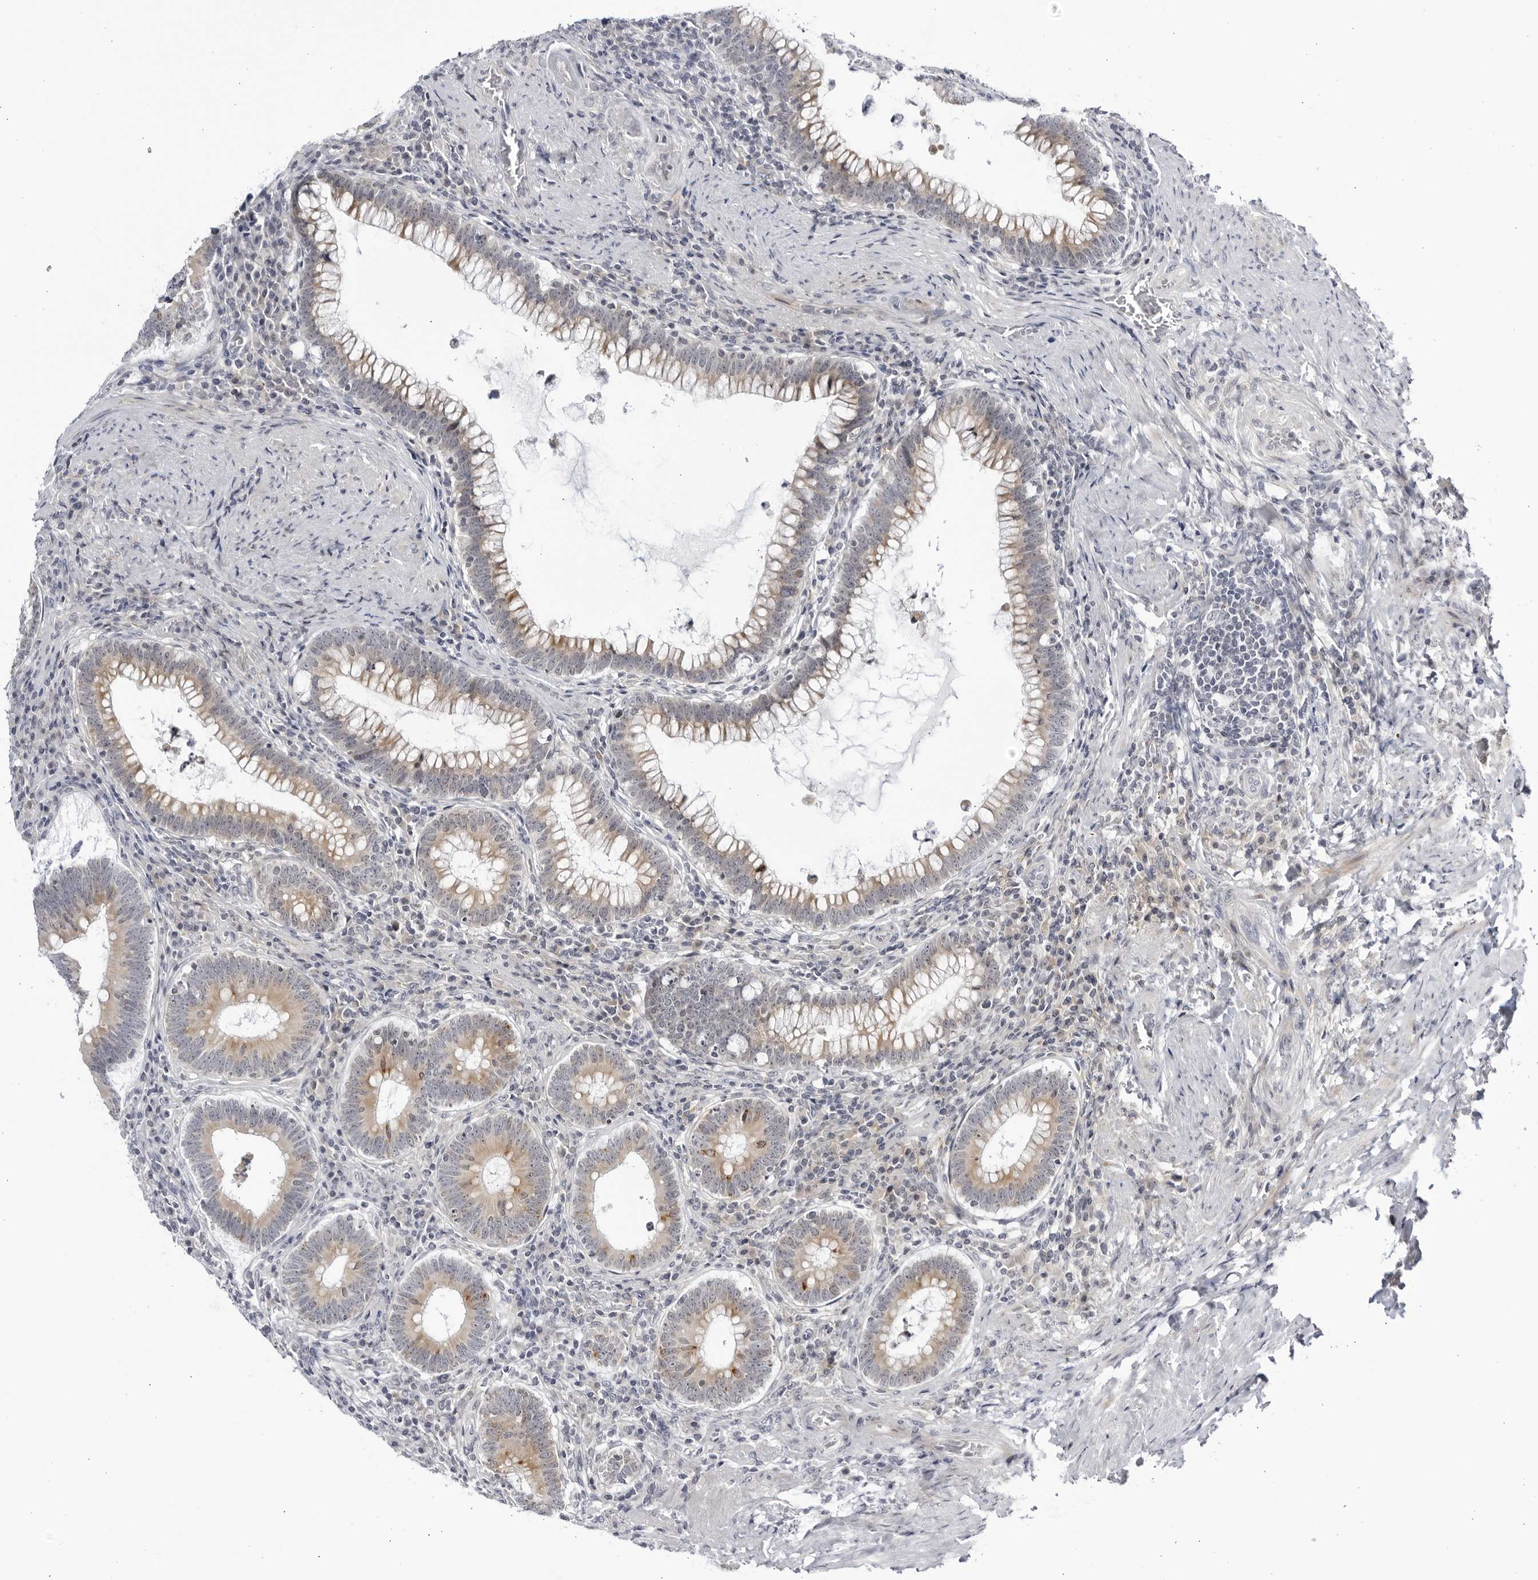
{"staining": {"intensity": "weak", "quantity": ">75%", "location": "cytoplasmic/membranous"}, "tissue": "colorectal cancer", "cell_type": "Tumor cells", "image_type": "cancer", "snomed": [{"axis": "morphology", "description": "Normal tissue, NOS"}, {"axis": "topography", "description": "Colon"}], "caption": "Colorectal cancer stained for a protein (brown) demonstrates weak cytoplasmic/membranous positive expression in about >75% of tumor cells.", "gene": "CNBD1", "patient": {"sex": "female", "age": 82}}